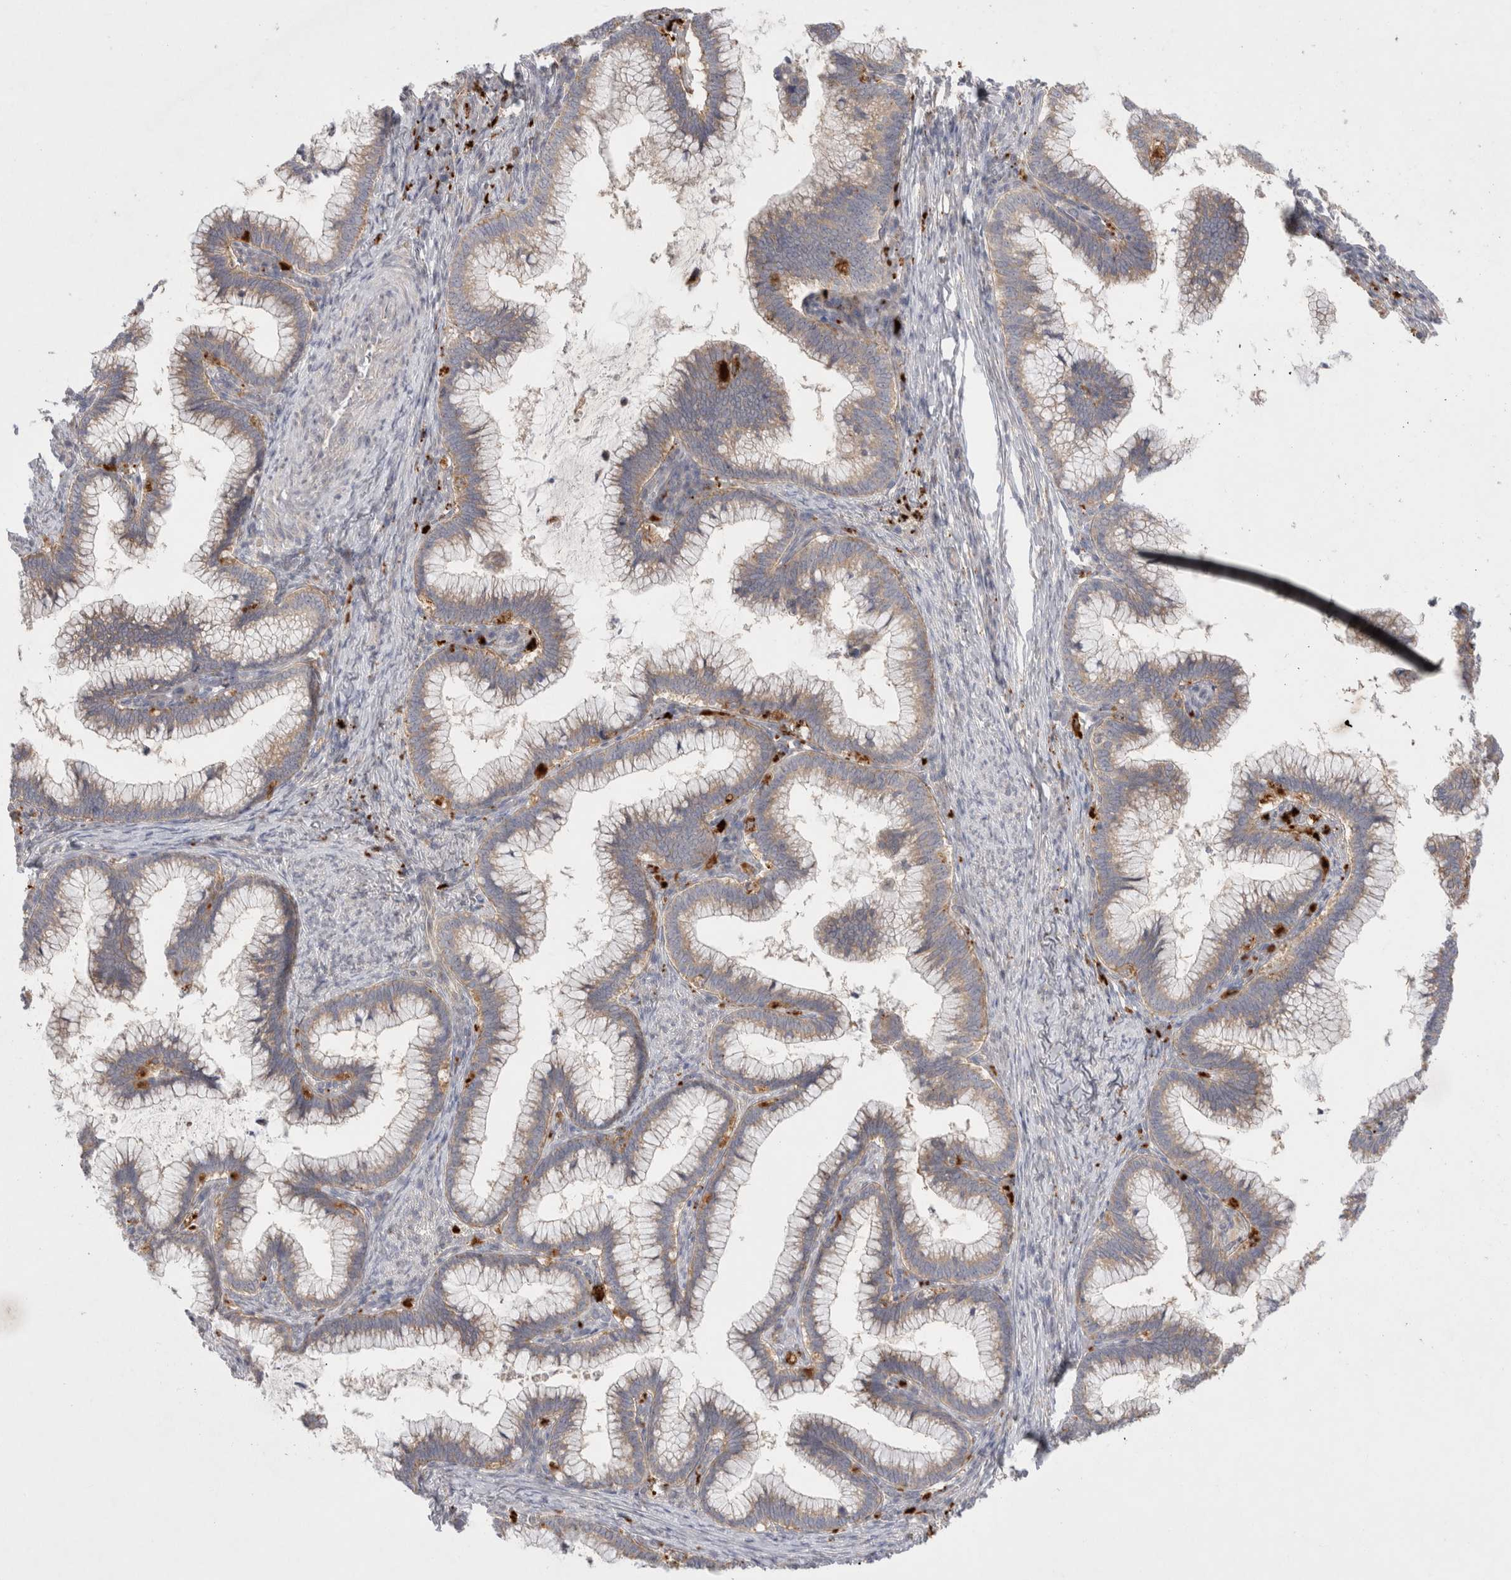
{"staining": {"intensity": "weak", "quantity": ">75%", "location": "cytoplasmic/membranous"}, "tissue": "cervical cancer", "cell_type": "Tumor cells", "image_type": "cancer", "snomed": [{"axis": "morphology", "description": "Adenocarcinoma, NOS"}, {"axis": "topography", "description": "Cervix"}], "caption": "The photomicrograph shows staining of adenocarcinoma (cervical), revealing weak cytoplasmic/membranous protein positivity (brown color) within tumor cells.", "gene": "NPC1", "patient": {"sex": "female", "age": 36}}